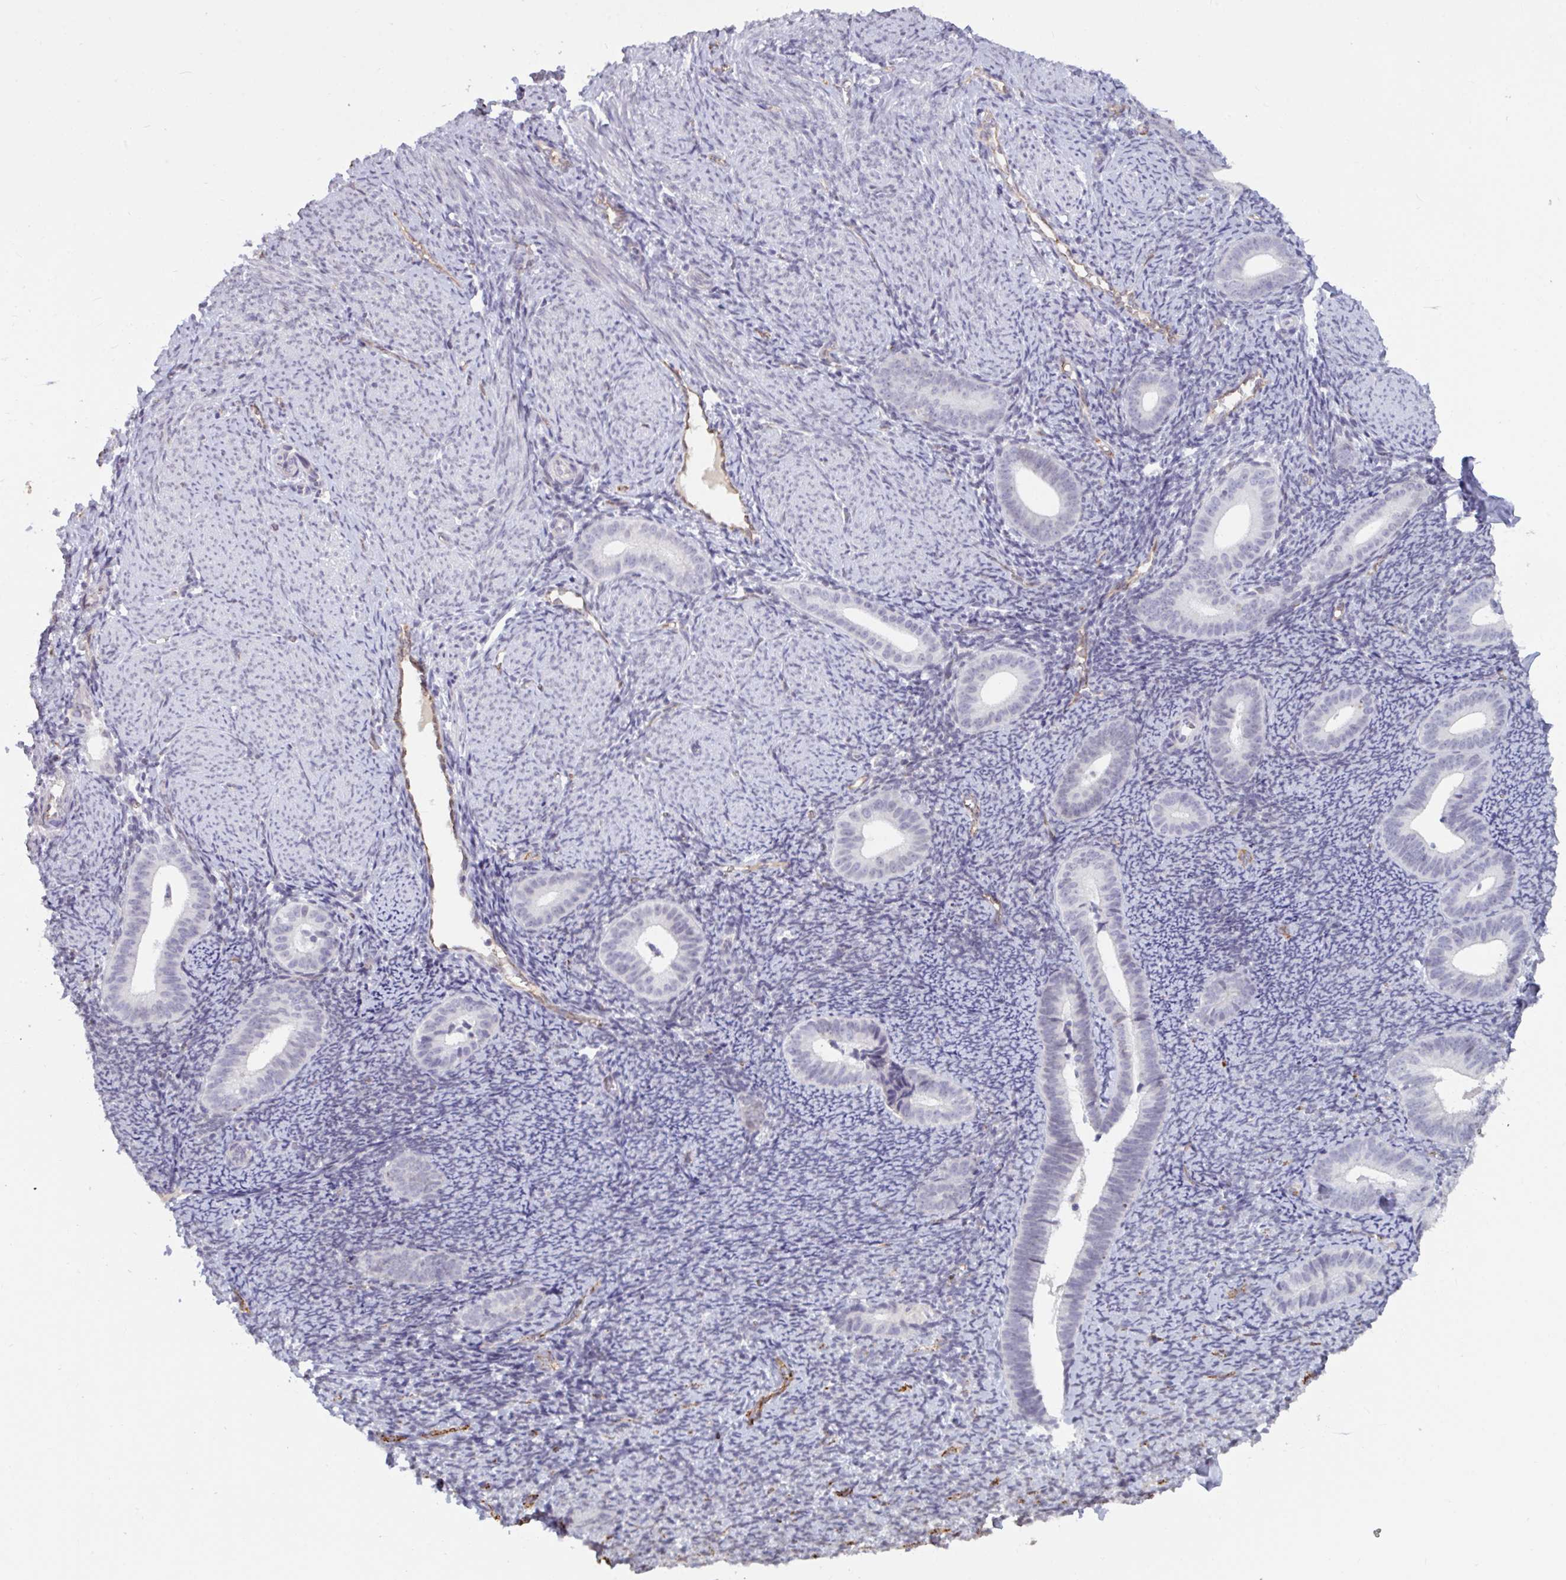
{"staining": {"intensity": "negative", "quantity": "none", "location": "none"}, "tissue": "endometrium", "cell_type": "Cells in endometrial stroma", "image_type": "normal", "snomed": [{"axis": "morphology", "description": "Normal tissue, NOS"}, {"axis": "topography", "description": "Endometrium"}], "caption": "Endometrium stained for a protein using immunohistochemistry exhibits no expression cells in endometrial stroma.", "gene": "SEMA6B", "patient": {"sex": "female", "age": 39}}